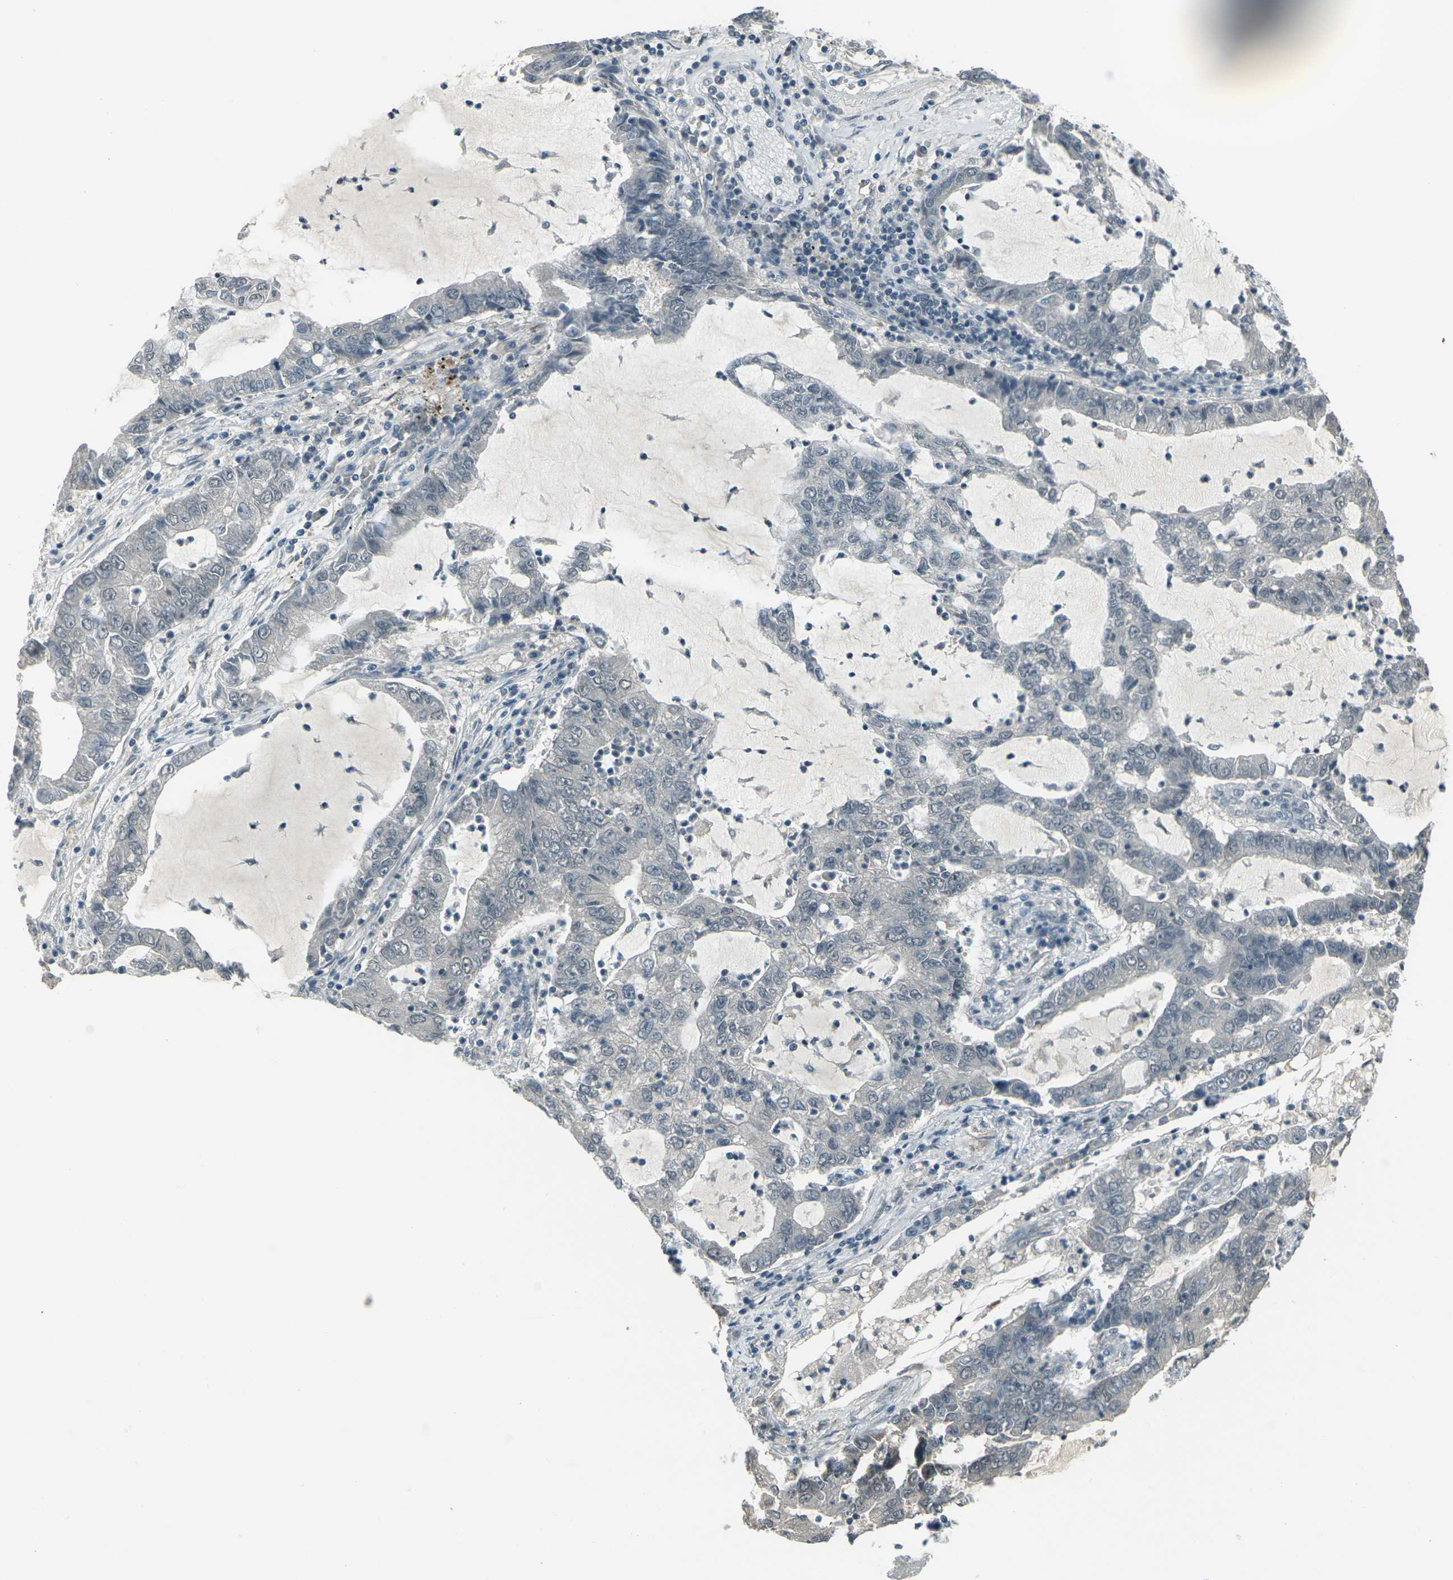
{"staining": {"intensity": "negative", "quantity": "none", "location": "none"}, "tissue": "lung cancer", "cell_type": "Tumor cells", "image_type": "cancer", "snomed": [{"axis": "morphology", "description": "Adenocarcinoma, NOS"}, {"axis": "topography", "description": "Lung"}], "caption": "Immunohistochemistry (IHC) of adenocarcinoma (lung) reveals no staining in tumor cells. (DAB (3,3'-diaminobenzidine) immunohistochemistry, high magnification).", "gene": "GPR19", "patient": {"sex": "female", "age": 51}}